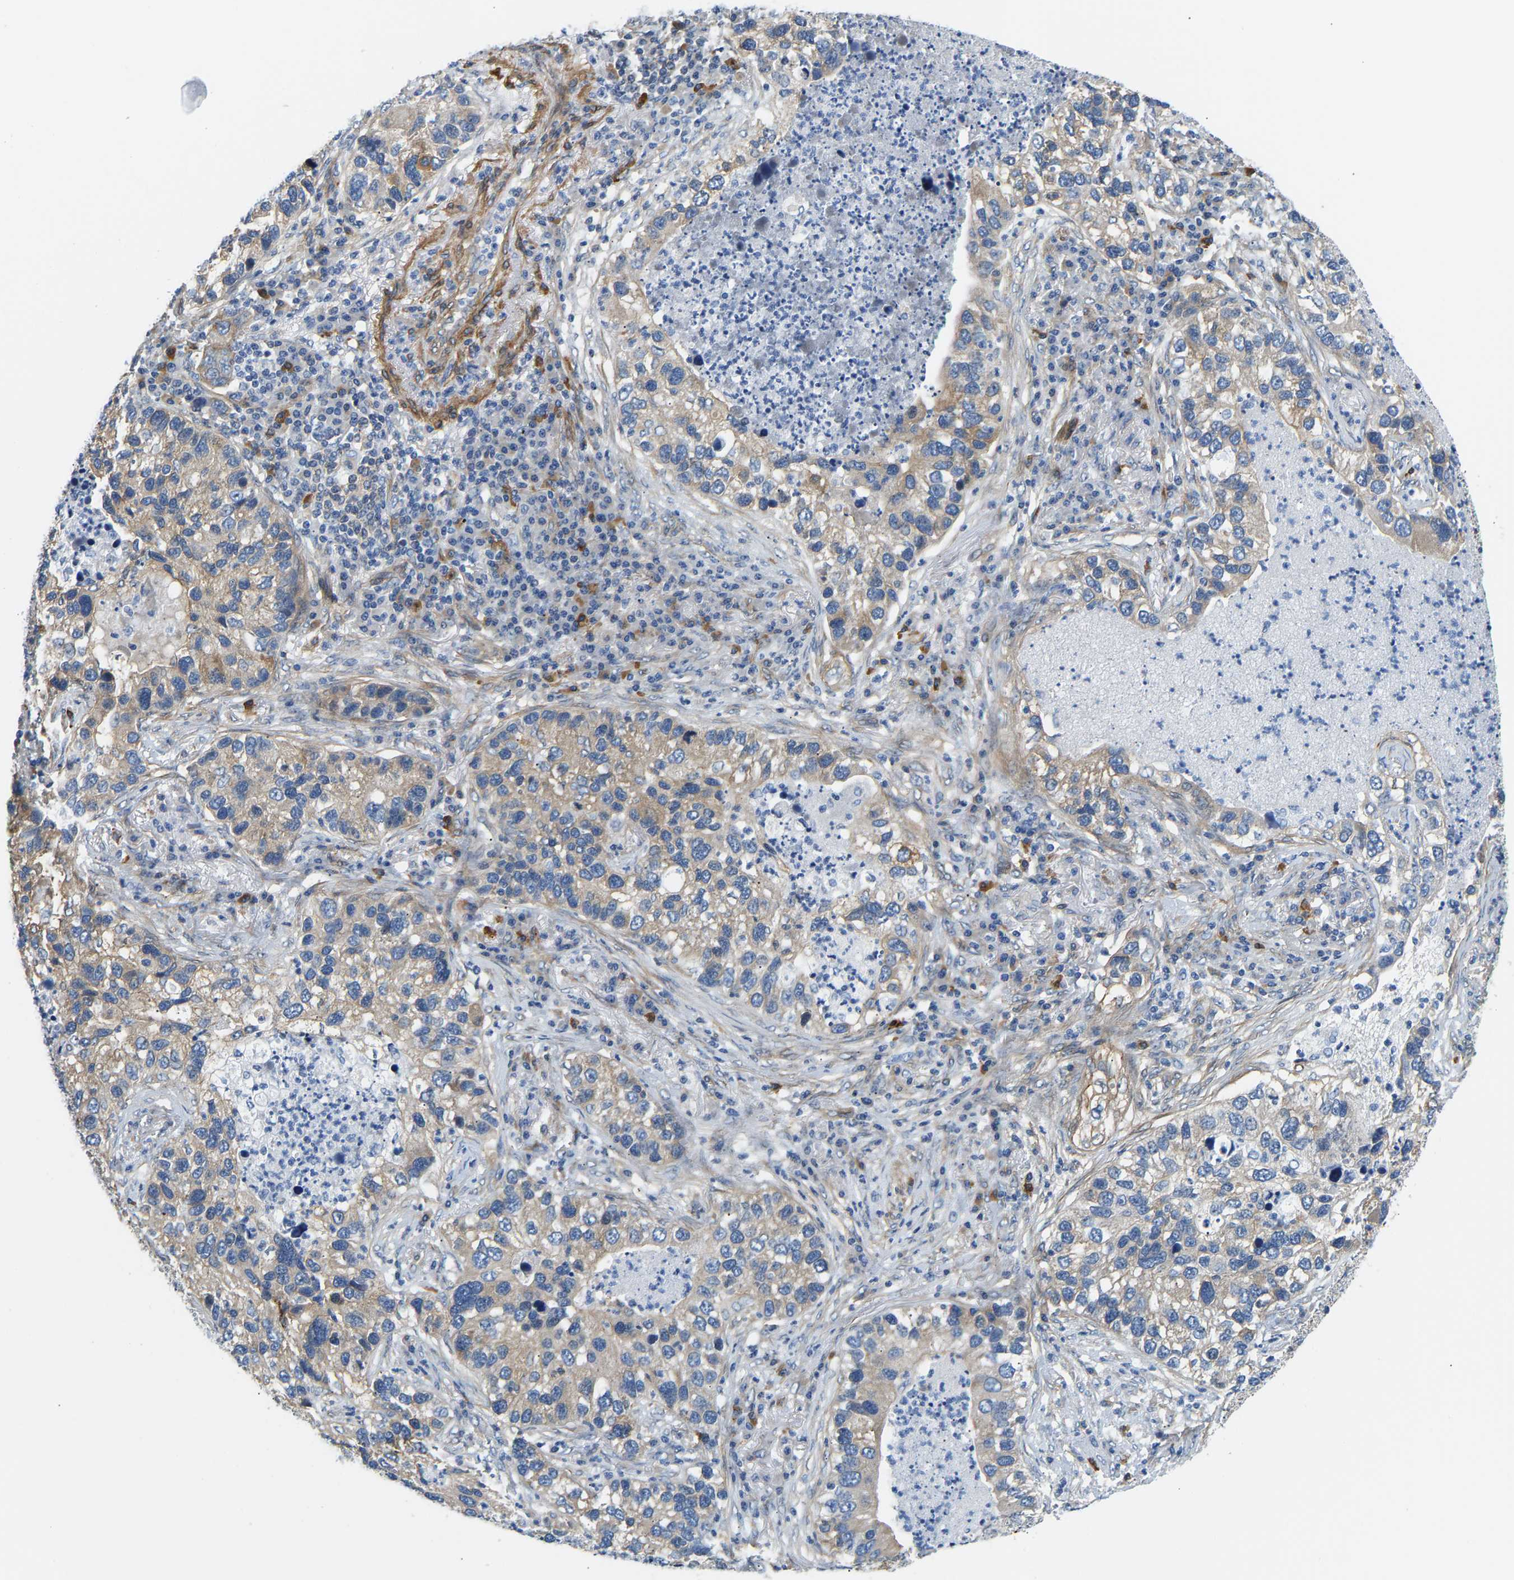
{"staining": {"intensity": "weak", "quantity": "25%-75%", "location": "cytoplasmic/membranous"}, "tissue": "lung cancer", "cell_type": "Tumor cells", "image_type": "cancer", "snomed": [{"axis": "morphology", "description": "Normal tissue, NOS"}, {"axis": "morphology", "description": "Adenocarcinoma, NOS"}, {"axis": "topography", "description": "Bronchus"}, {"axis": "topography", "description": "Lung"}], "caption": "This is an image of immunohistochemistry staining of lung adenocarcinoma, which shows weak staining in the cytoplasmic/membranous of tumor cells.", "gene": "PAWR", "patient": {"sex": "male", "age": 54}}